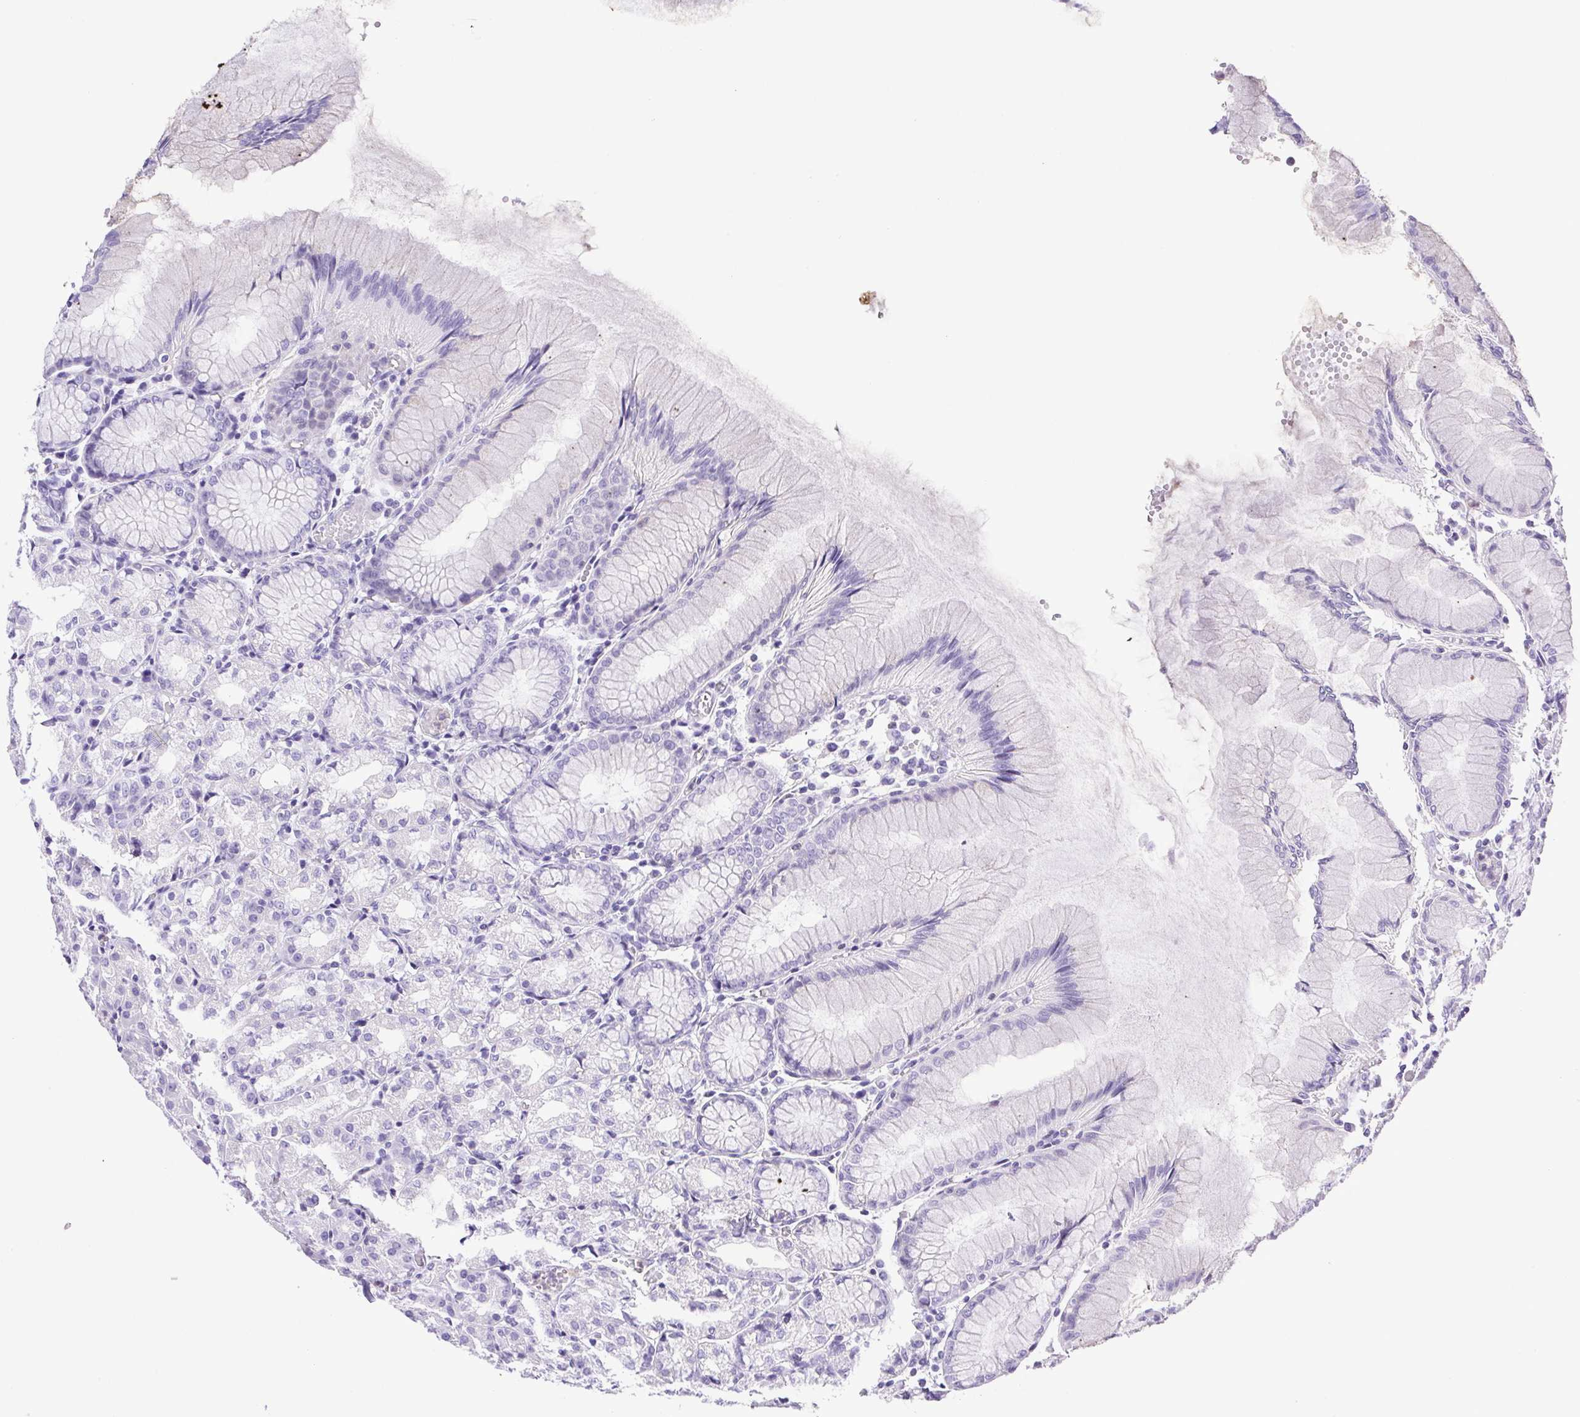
{"staining": {"intensity": "negative", "quantity": "none", "location": "none"}, "tissue": "stomach", "cell_type": "Glandular cells", "image_type": "normal", "snomed": [{"axis": "morphology", "description": "Normal tissue, NOS"}, {"axis": "topography", "description": "Stomach"}], "caption": "An IHC image of unremarkable stomach is shown. There is no staining in glandular cells of stomach. (IHC, brightfield microscopy, high magnification).", "gene": "SYNPR", "patient": {"sex": "female", "age": 57}}